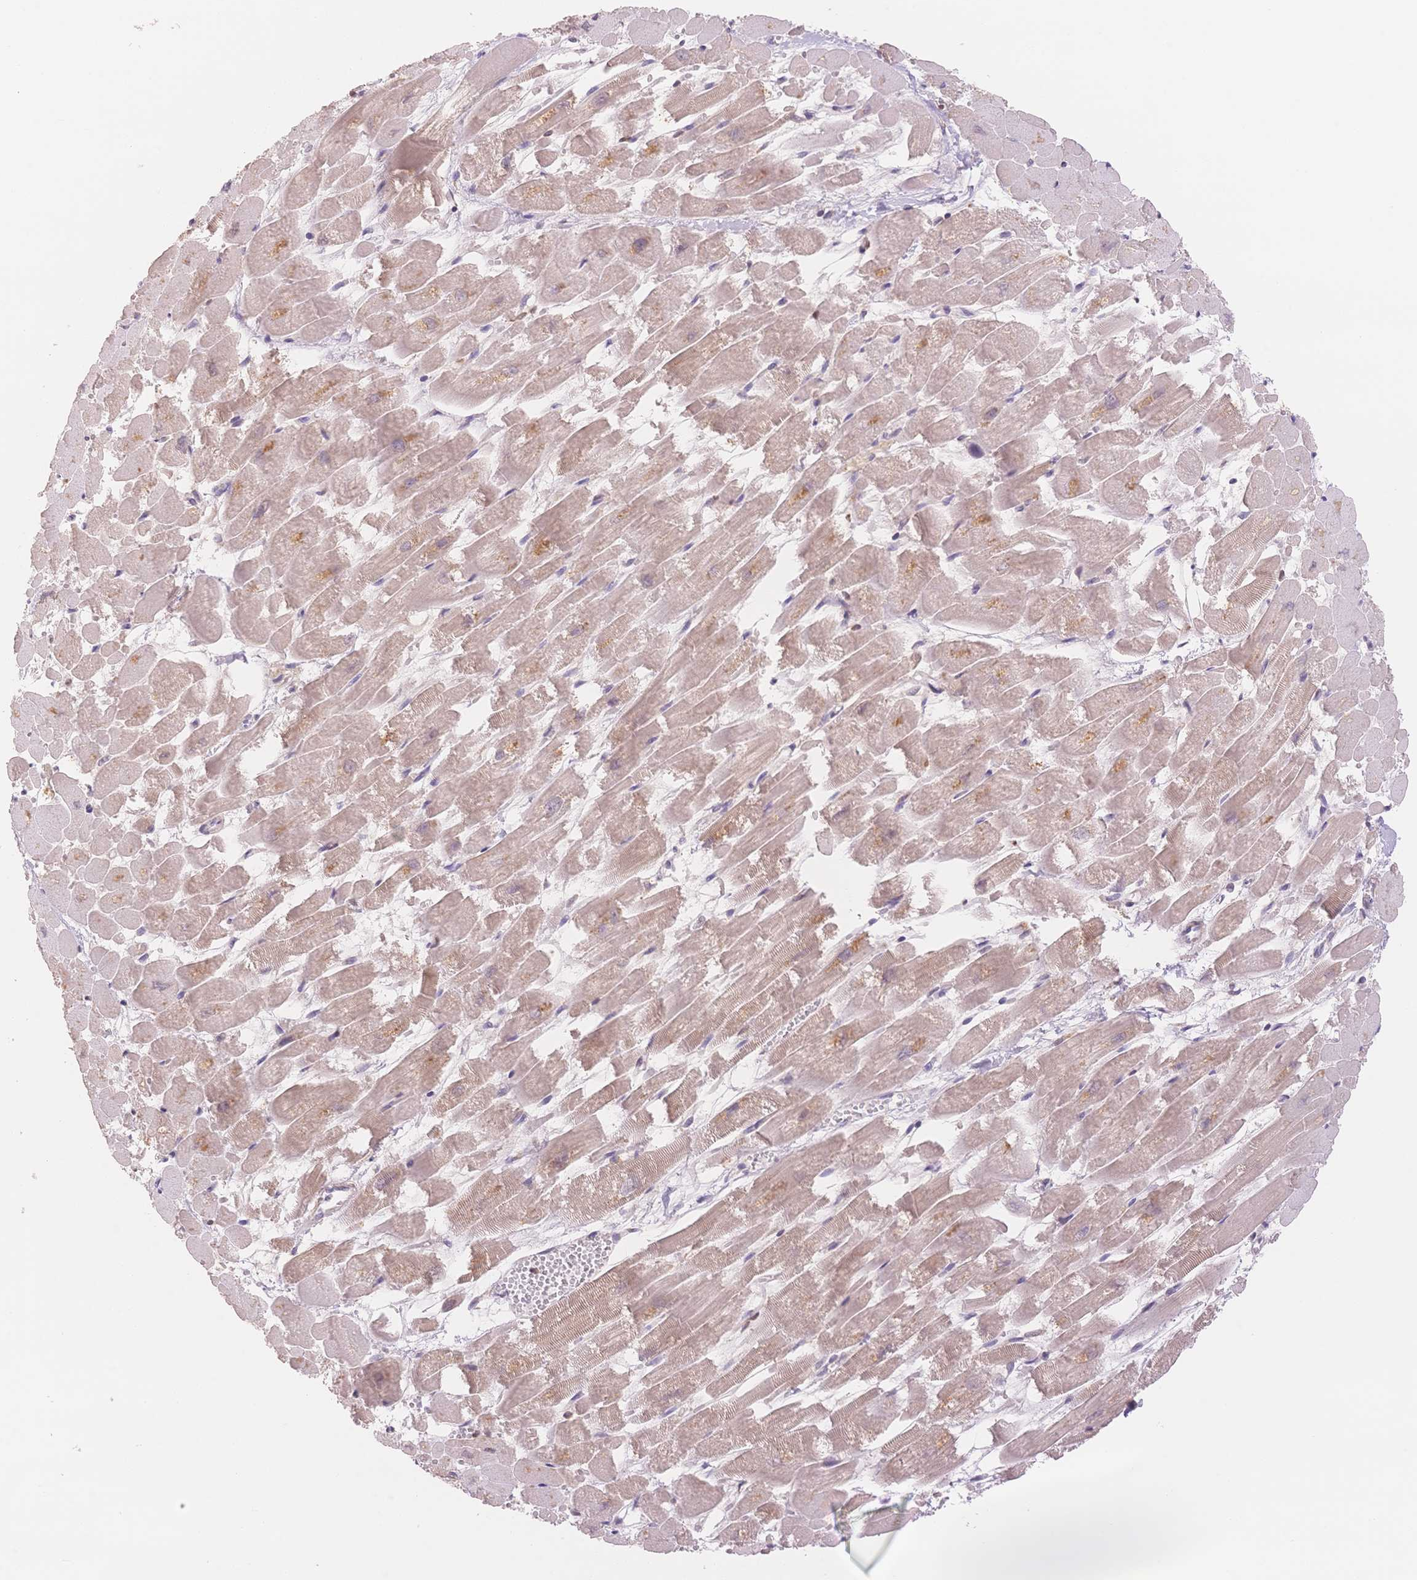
{"staining": {"intensity": "weak", "quantity": ">75%", "location": "cytoplasmic/membranous"}, "tissue": "heart muscle", "cell_type": "Cardiomyocytes", "image_type": "normal", "snomed": [{"axis": "morphology", "description": "Normal tissue, NOS"}, {"axis": "topography", "description": "Heart"}], "caption": "Brown immunohistochemical staining in benign heart muscle shows weak cytoplasmic/membranous positivity in approximately >75% of cardiomyocytes. (Brightfield microscopy of DAB IHC at high magnification).", "gene": "STK39", "patient": {"sex": "female", "age": 52}}